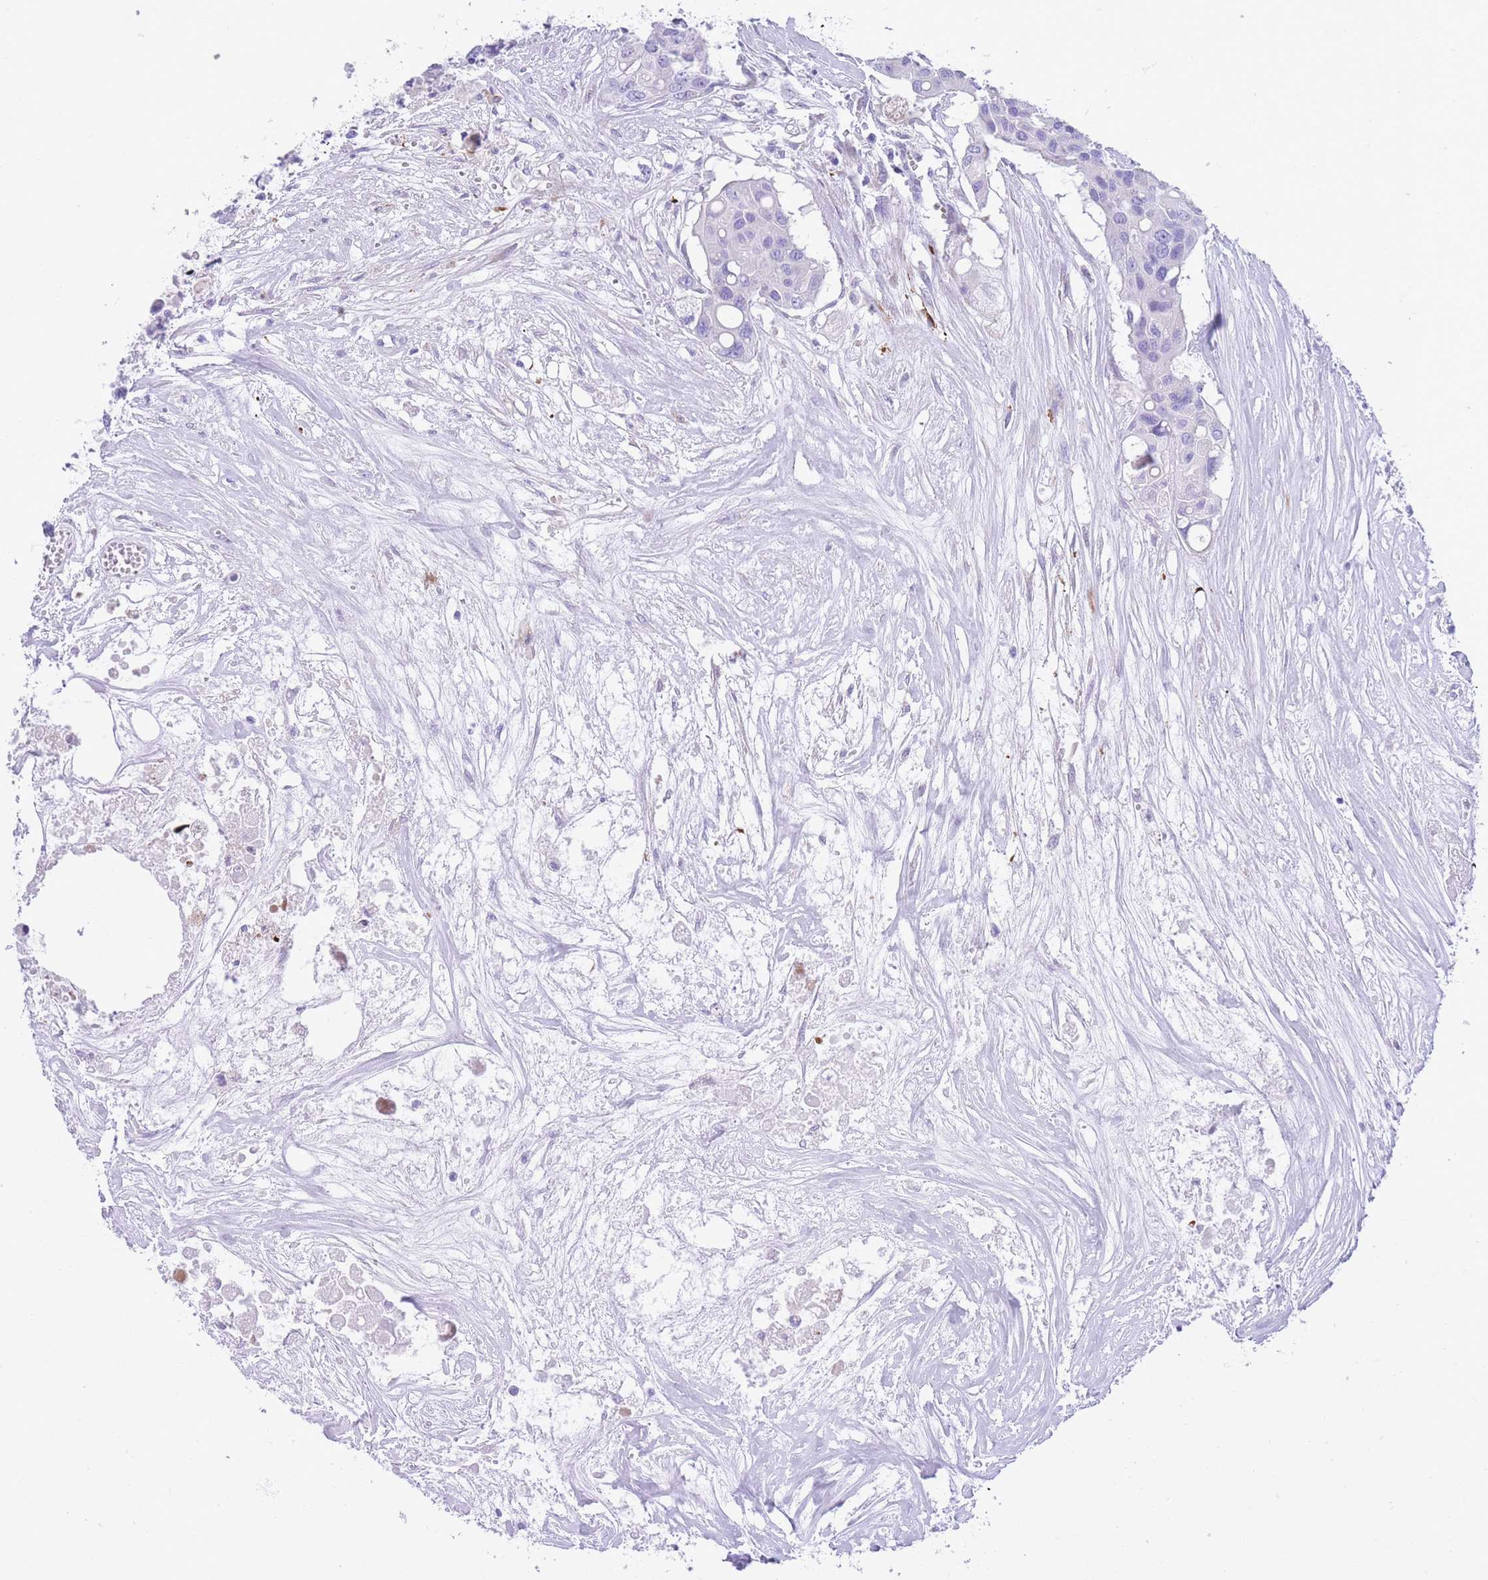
{"staining": {"intensity": "negative", "quantity": "none", "location": "none"}, "tissue": "colorectal cancer", "cell_type": "Tumor cells", "image_type": "cancer", "snomed": [{"axis": "morphology", "description": "Adenocarcinoma, NOS"}, {"axis": "topography", "description": "Colon"}], "caption": "The immunohistochemistry (IHC) photomicrograph has no significant staining in tumor cells of colorectal adenocarcinoma tissue.", "gene": "QTRT1", "patient": {"sex": "male", "age": 77}}